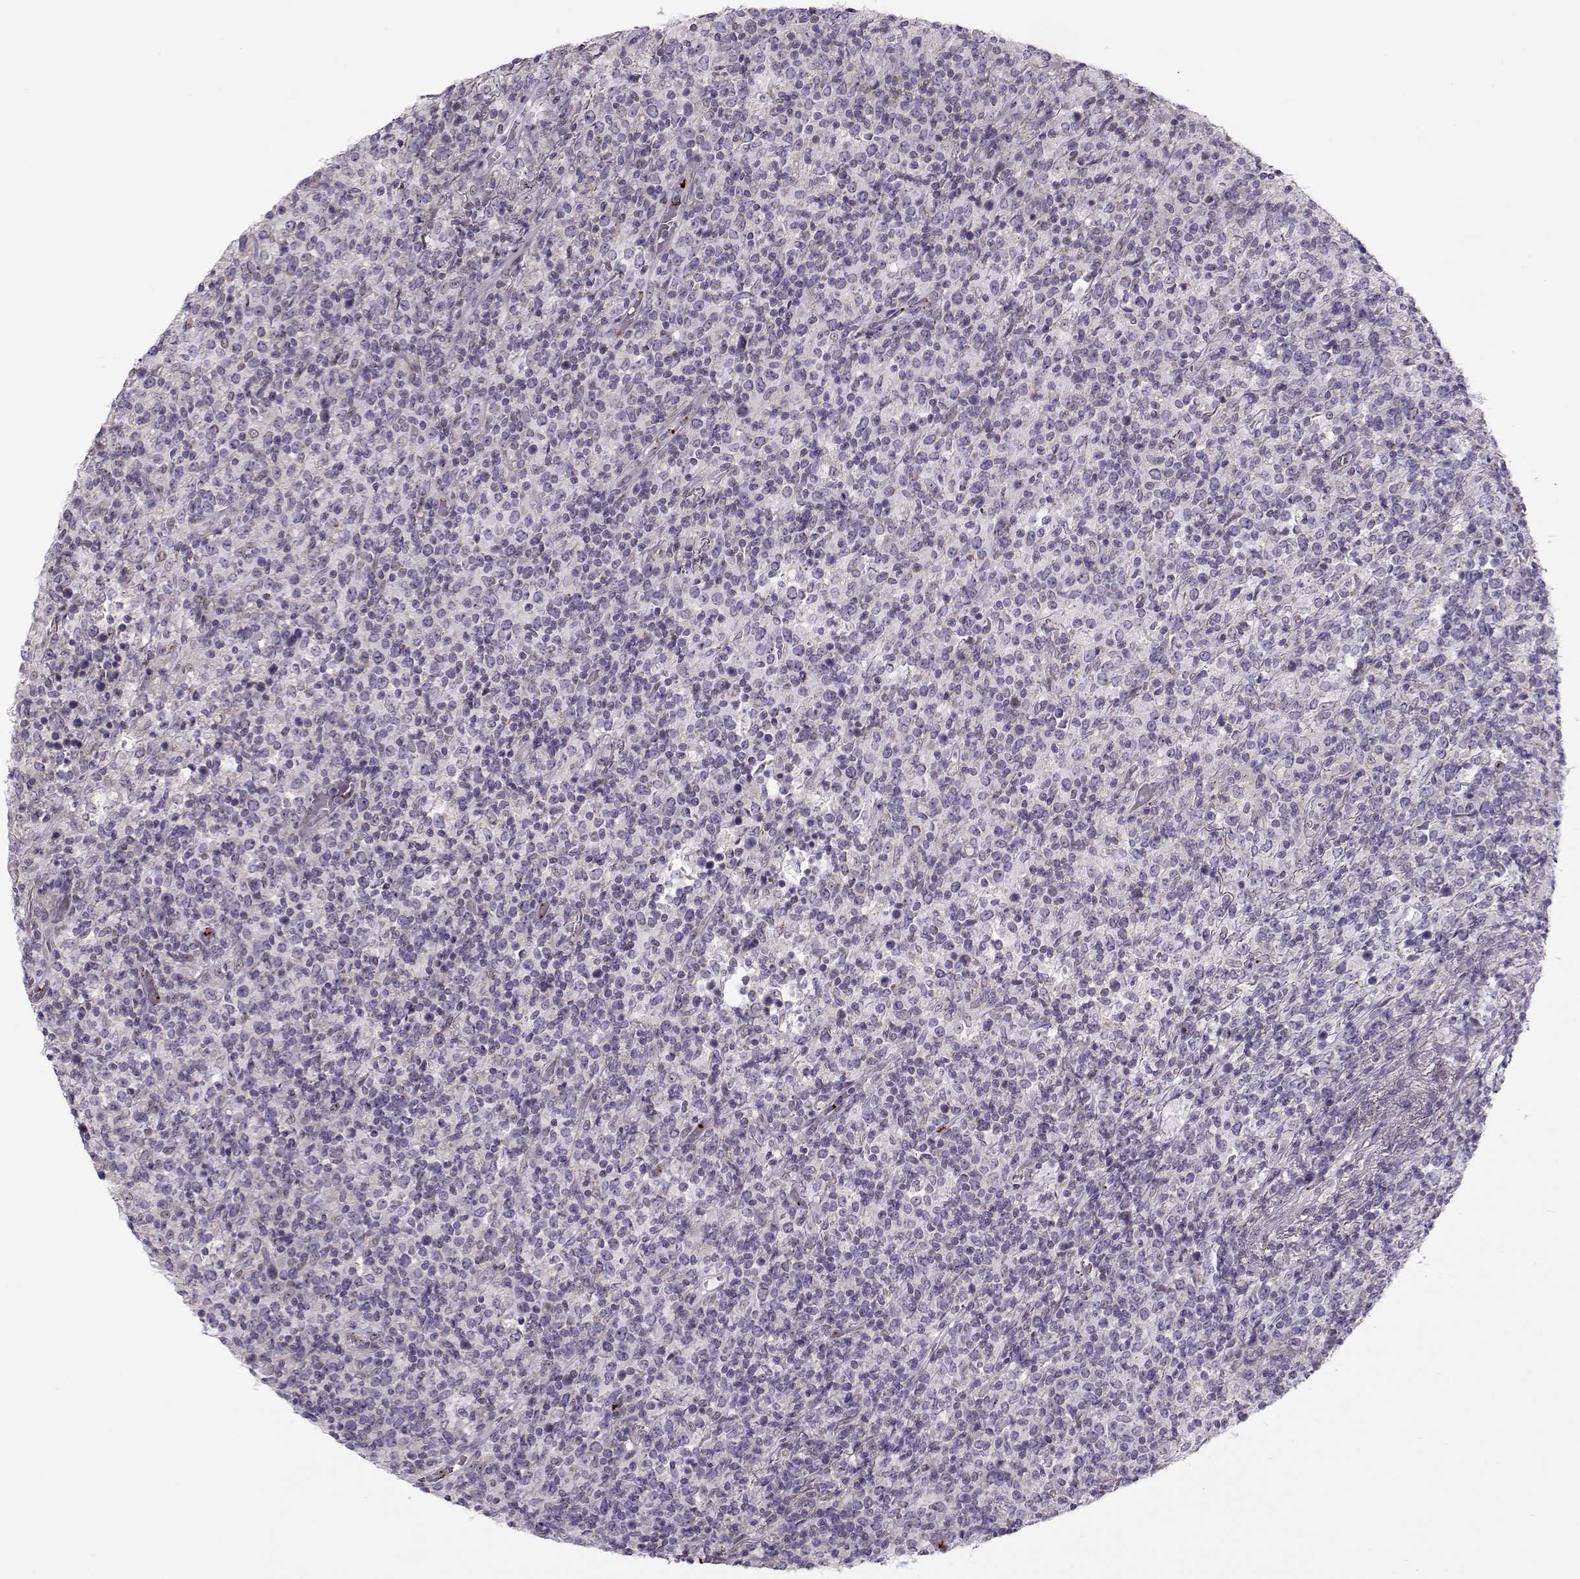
{"staining": {"intensity": "negative", "quantity": "none", "location": "none"}, "tissue": "lymphoma", "cell_type": "Tumor cells", "image_type": "cancer", "snomed": [{"axis": "morphology", "description": "Malignant lymphoma, non-Hodgkin's type, High grade"}, {"axis": "topography", "description": "Lung"}], "caption": "Lymphoma was stained to show a protein in brown. There is no significant positivity in tumor cells.", "gene": "KLF17", "patient": {"sex": "male", "age": 79}}